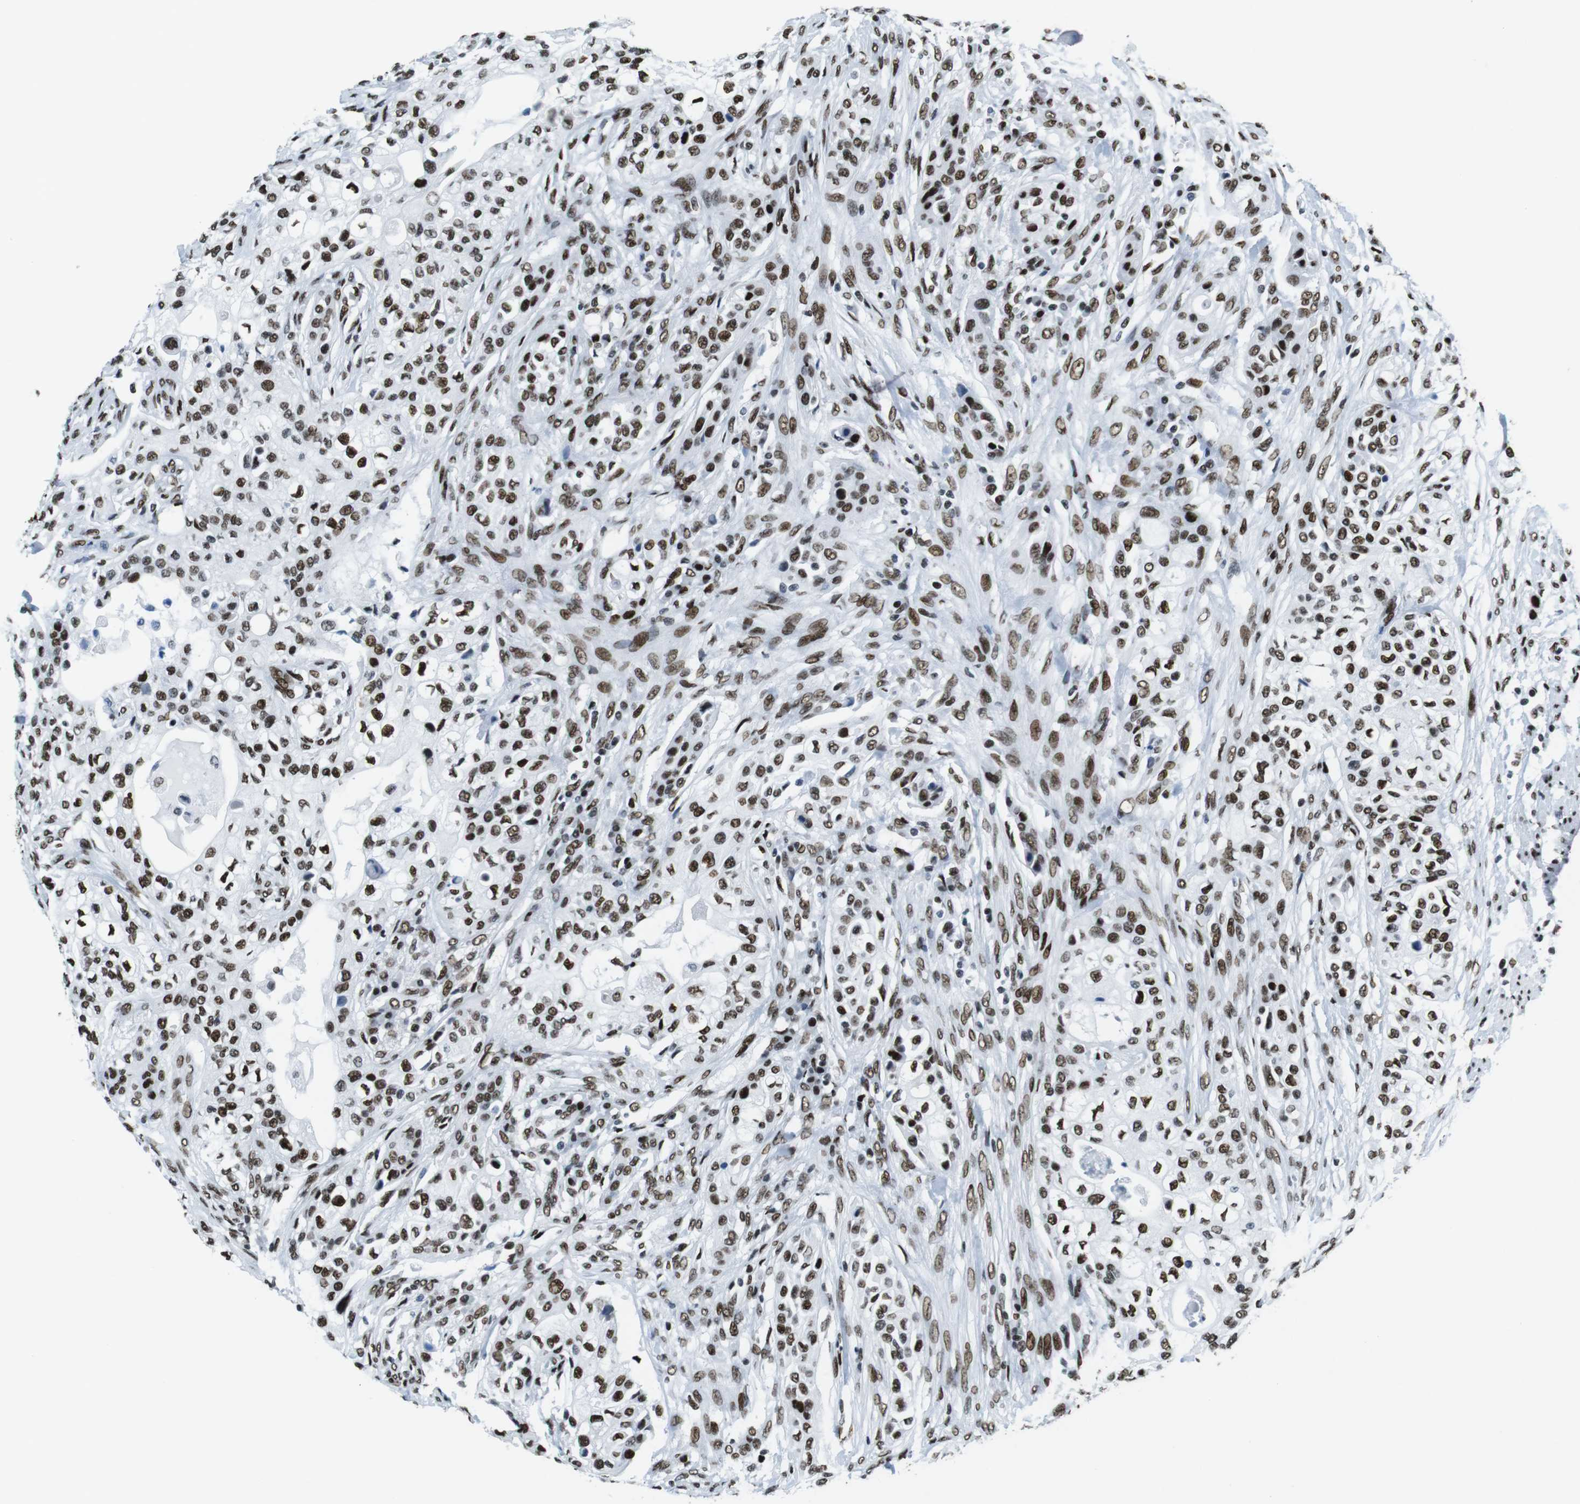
{"staining": {"intensity": "strong", "quantity": ">75%", "location": "nuclear"}, "tissue": "urothelial cancer", "cell_type": "Tumor cells", "image_type": "cancer", "snomed": [{"axis": "morphology", "description": "Urothelial carcinoma, High grade"}, {"axis": "topography", "description": "Urinary bladder"}], "caption": "A brown stain highlights strong nuclear expression of a protein in human urothelial carcinoma (high-grade) tumor cells. (Brightfield microscopy of DAB IHC at high magnification).", "gene": "CITED2", "patient": {"sex": "male", "age": 74}}